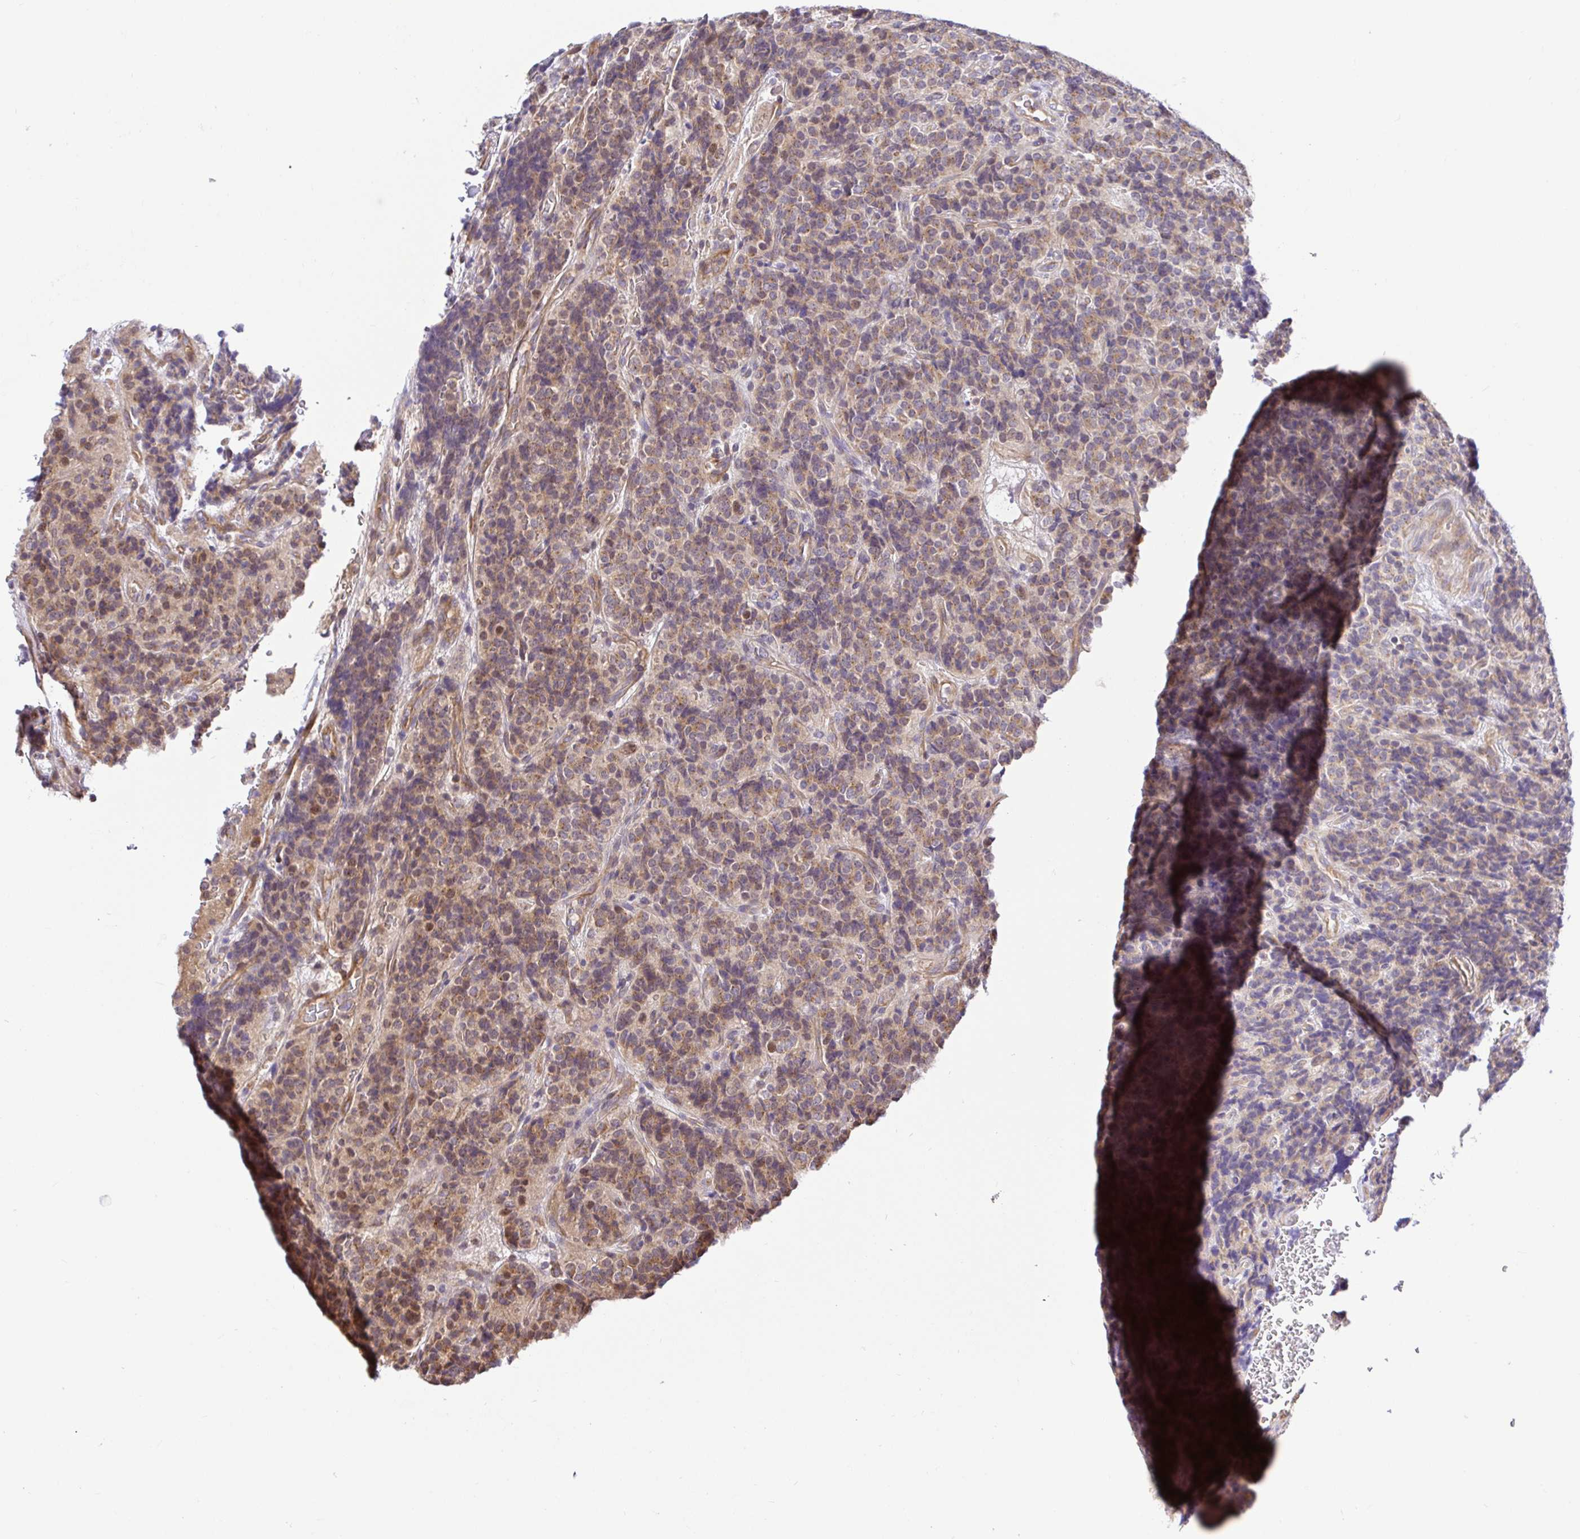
{"staining": {"intensity": "moderate", "quantity": ">75%", "location": "cytoplasmic/membranous,nuclear"}, "tissue": "carcinoid", "cell_type": "Tumor cells", "image_type": "cancer", "snomed": [{"axis": "morphology", "description": "Carcinoid, malignant, NOS"}, {"axis": "topography", "description": "Pancreas"}], "caption": "Human malignant carcinoid stained with a brown dye shows moderate cytoplasmic/membranous and nuclear positive positivity in about >75% of tumor cells.", "gene": "TRIM55", "patient": {"sex": "male", "age": 36}}